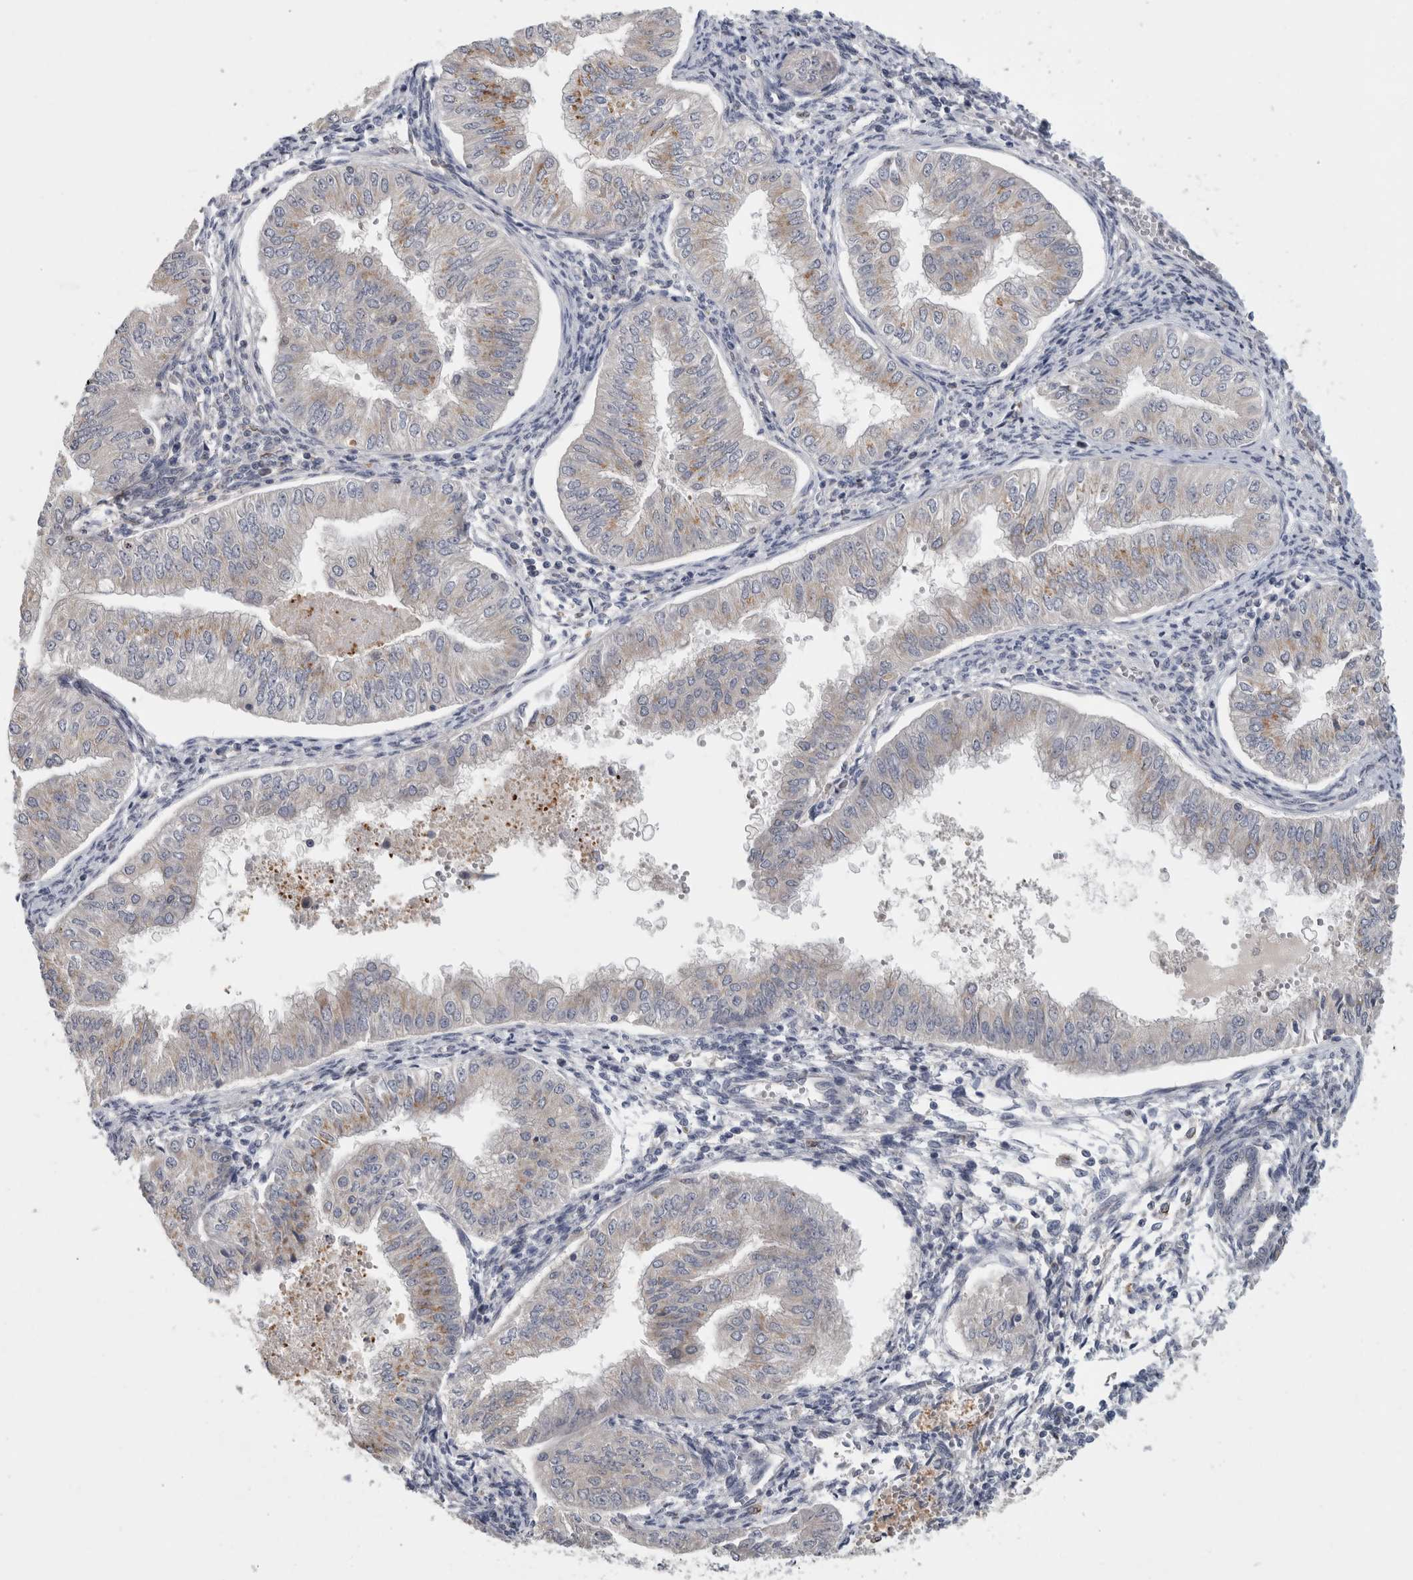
{"staining": {"intensity": "moderate", "quantity": "<25%", "location": "cytoplasmic/membranous"}, "tissue": "endometrial cancer", "cell_type": "Tumor cells", "image_type": "cancer", "snomed": [{"axis": "morphology", "description": "Normal tissue, NOS"}, {"axis": "morphology", "description": "Adenocarcinoma, NOS"}, {"axis": "topography", "description": "Endometrium"}], "caption": "Endometrial cancer was stained to show a protein in brown. There is low levels of moderate cytoplasmic/membranous expression in about <25% of tumor cells.", "gene": "MGAT1", "patient": {"sex": "female", "age": 53}}